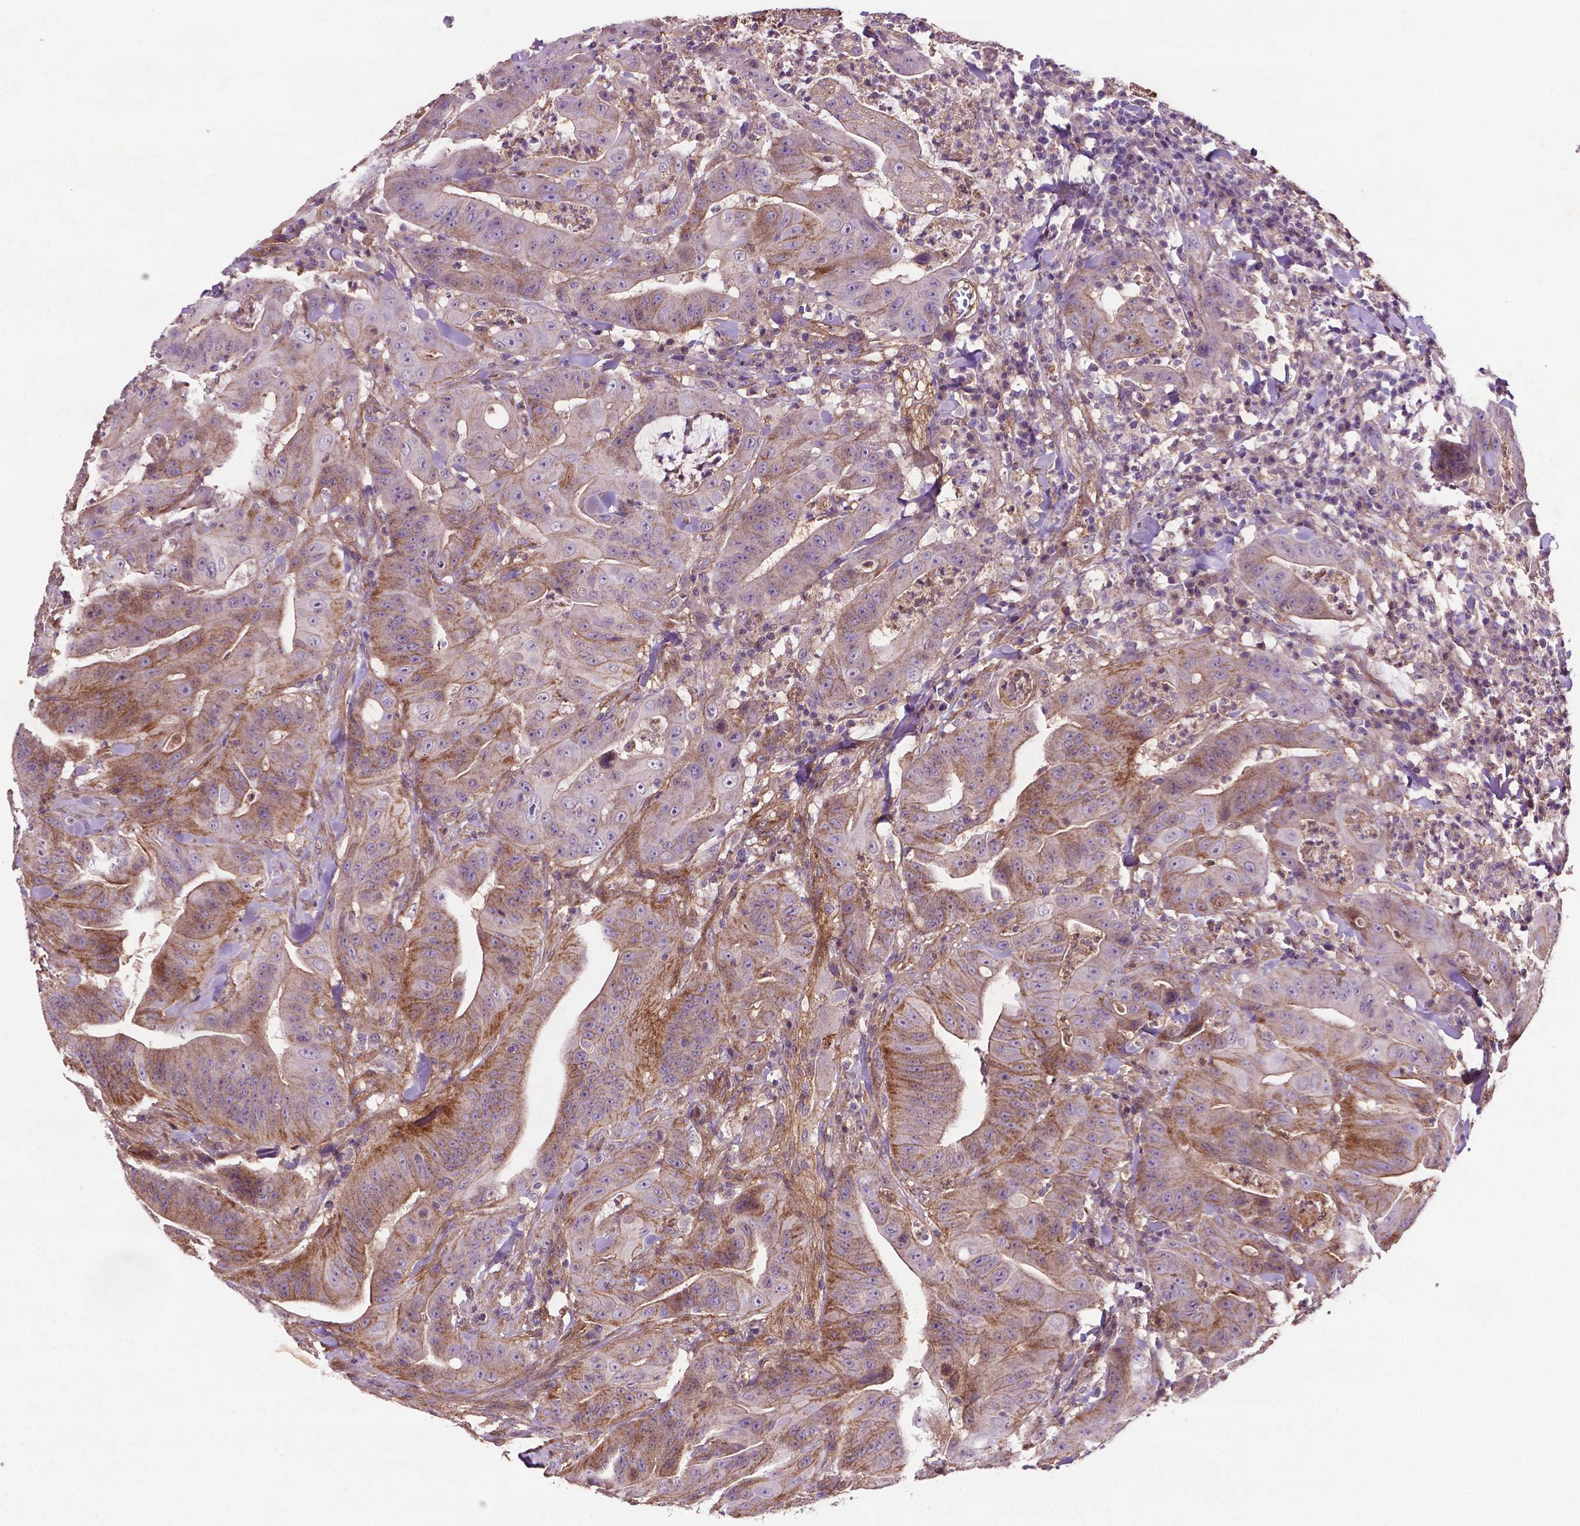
{"staining": {"intensity": "moderate", "quantity": "25%-75%", "location": "cytoplasmic/membranous"}, "tissue": "colorectal cancer", "cell_type": "Tumor cells", "image_type": "cancer", "snomed": [{"axis": "morphology", "description": "Adenocarcinoma, NOS"}, {"axis": "topography", "description": "Colon"}], "caption": "Immunohistochemical staining of colorectal cancer exhibits medium levels of moderate cytoplasmic/membranous protein staining in about 25%-75% of tumor cells.", "gene": "RRAS", "patient": {"sex": "male", "age": 33}}